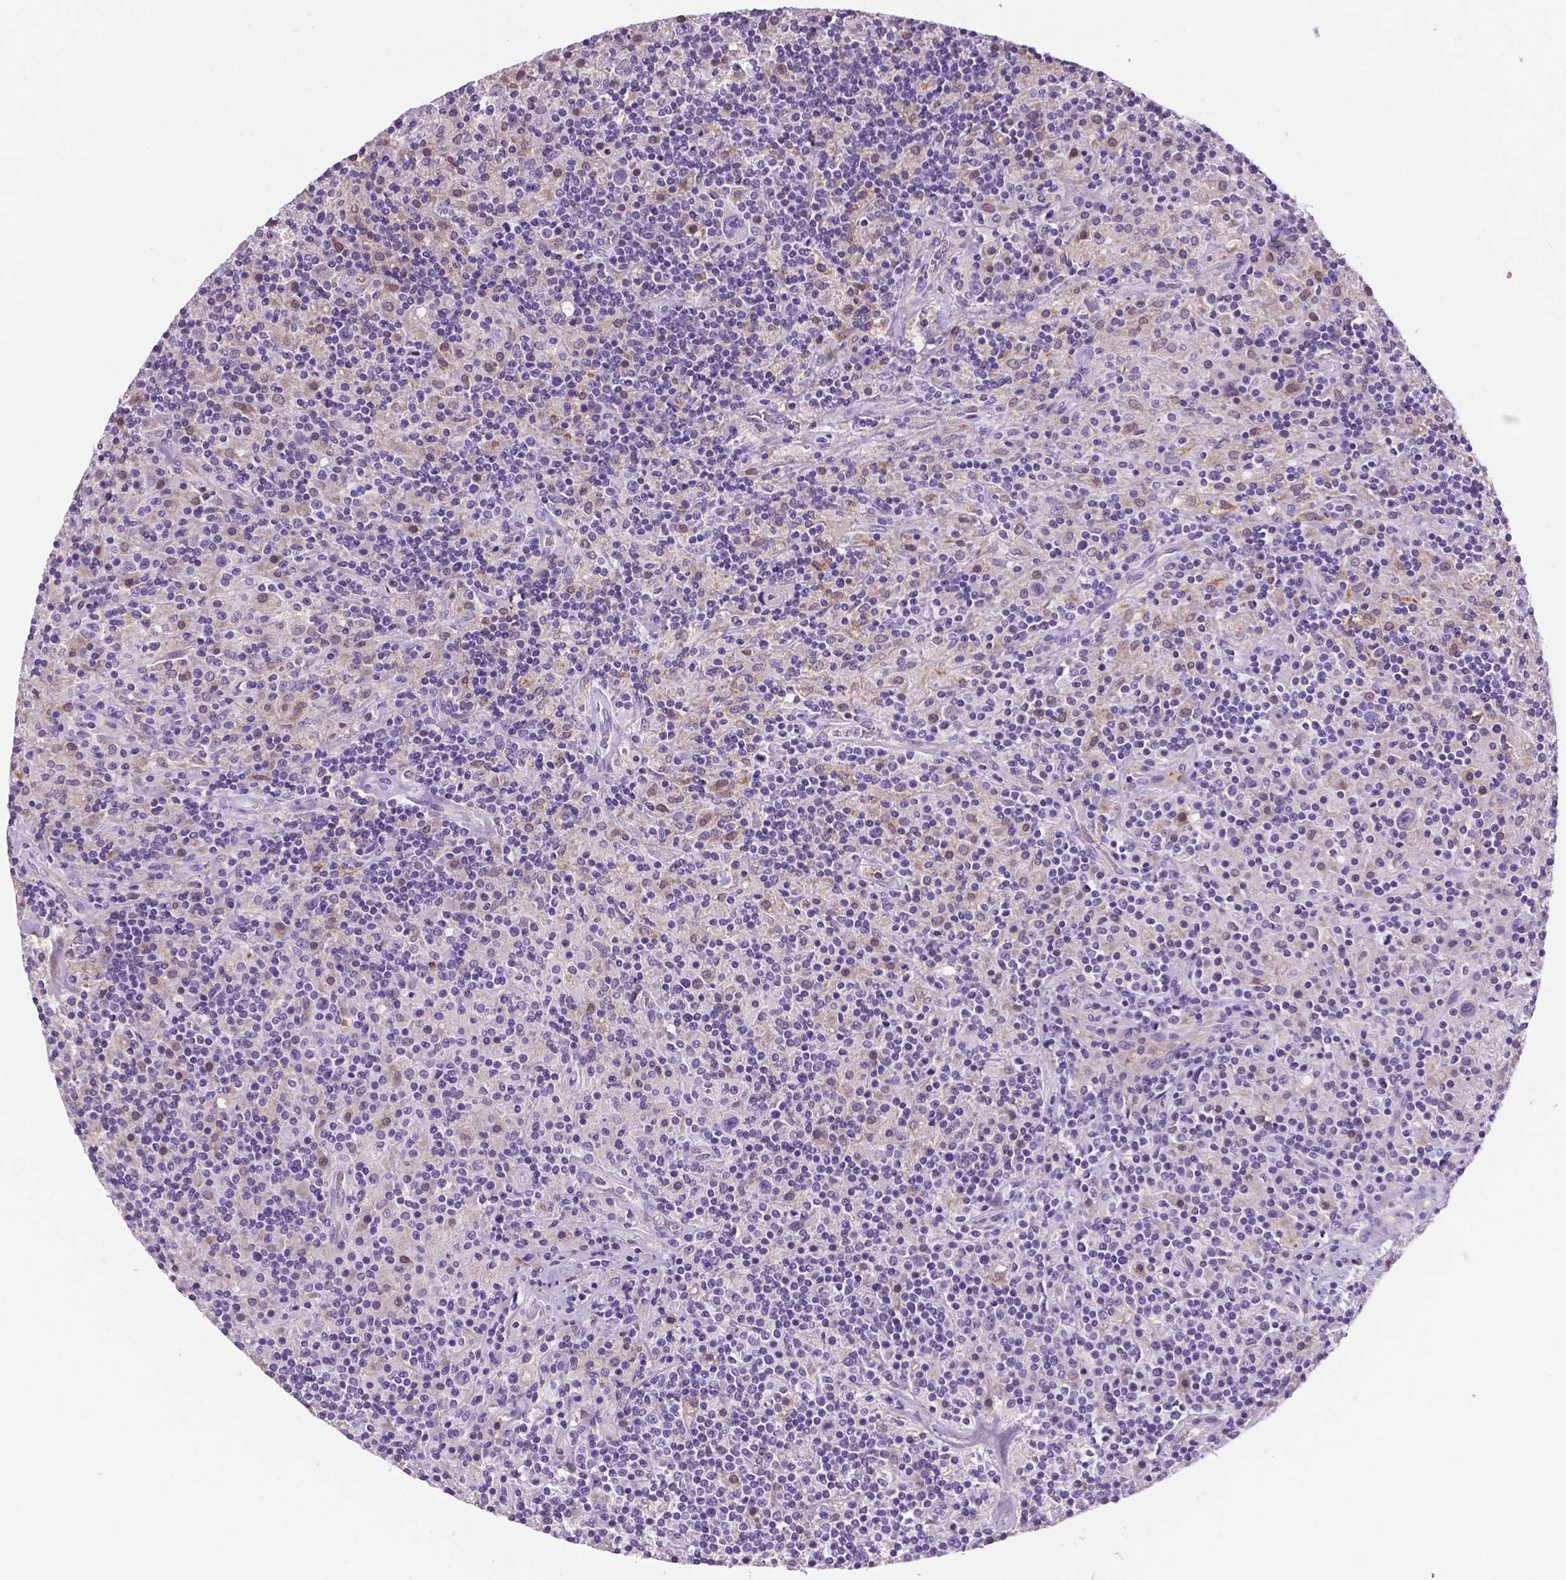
{"staining": {"intensity": "negative", "quantity": "none", "location": "none"}, "tissue": "lymphoma", "cell_type": "Tumor cells", "image_type": "cancer", "snomed": [{"axis": "morphology", "description": "Hodgkin's disease, NOS"}, {"axis": "topography", "description": "Lymph node"}], "caption": "The micrograph demonstrates no staining of tumor cells in lymphoma. (Stains: DAB immunohistochemistry with hematoxylin counter stain, Microscopy: brightfield microscopy at high magnification).", "gene": "APOE", "patient": {"sex": "male", "age": 70}}